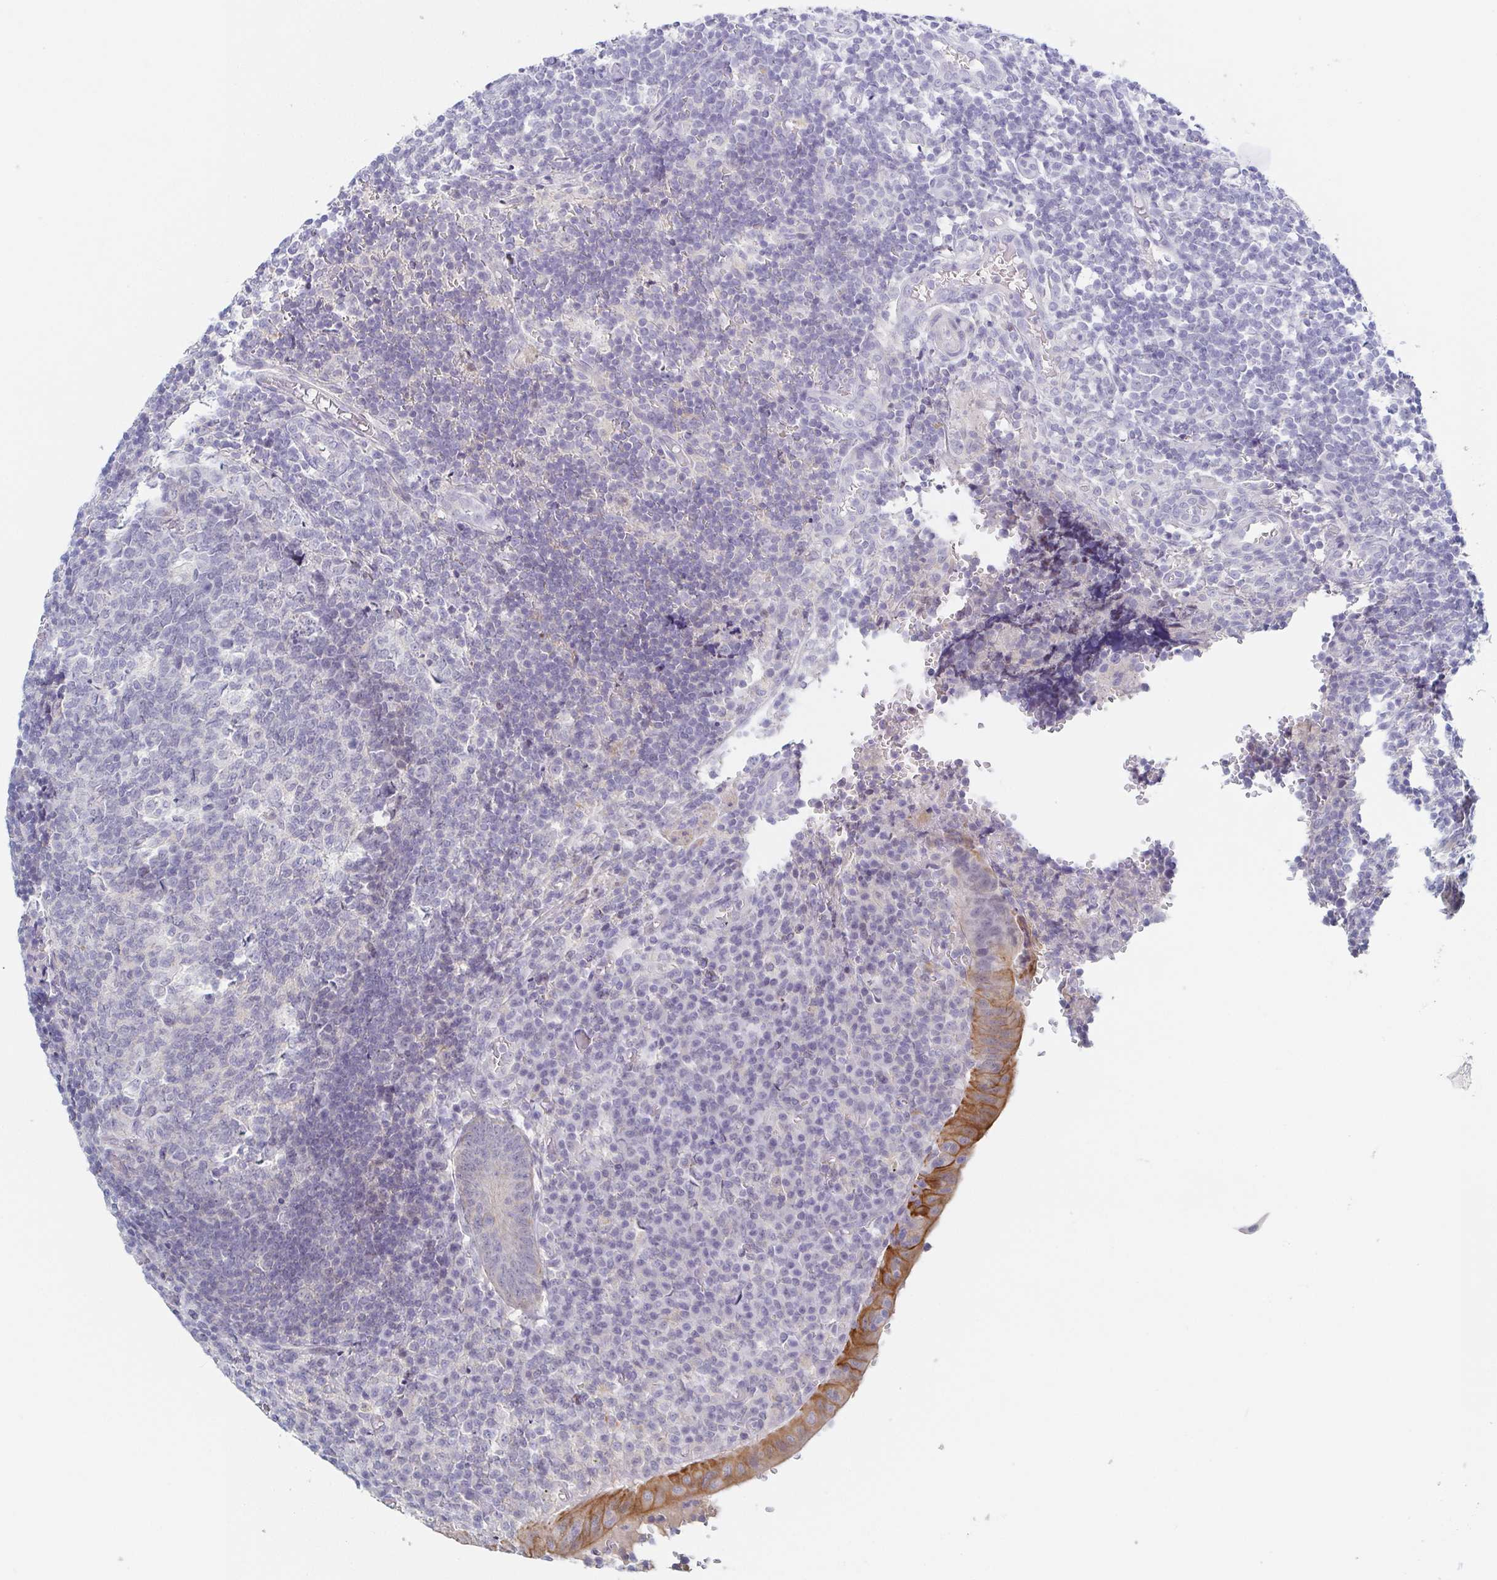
{"staining": {"intensity": "moderate", "quantity": "25%-75%", "location": "cytoplasmic/membranous"}, "tissue": "appendix", "cell_type": "Glandular cells", "image_type": "normal", "snomed": [{"axis": "morphology", "description": "Normal tissue, NOS"}, {"axis": "topography", "description": "Appendix"}], "caption": "This micrograph demonstrates normal appendix stained with immunohistochemistry (IHC) to label a protein in brown. The cytoplasmic/membranous of glandular cells show moderate positivity for the protein. Nuclei are counter-stained blue.", "gene": "RHOV", "patient": {"sex": "male", "age": 18}}